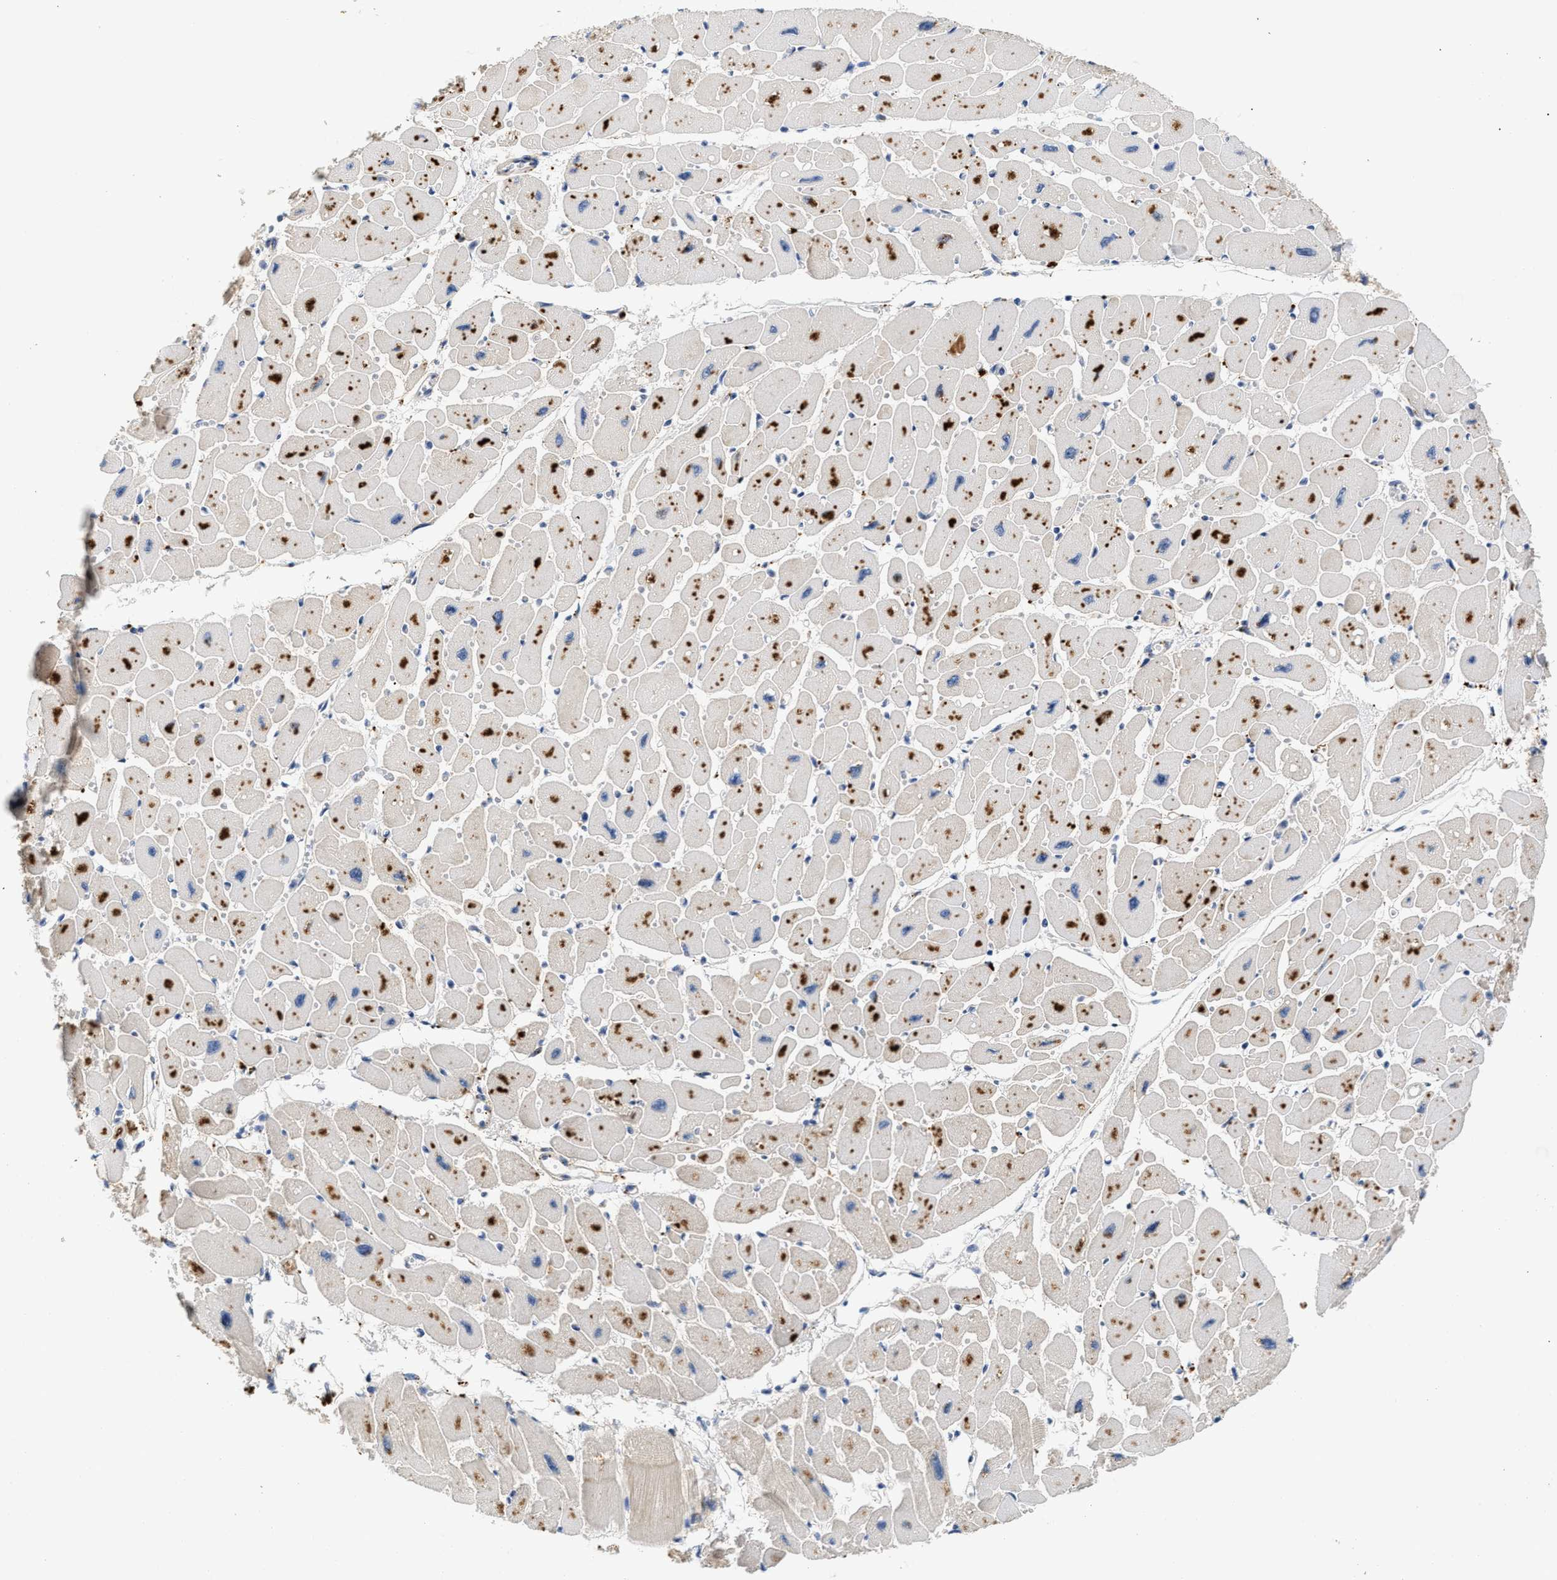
{"staining": {"intensity": "strong", "quantity": "25%-75%", "location": "cytoplasmic/membranous"}, "tissue": "heart muscle", "cell_type": "Cardiomyocytes", "image_type": "normal", "snomed": [{"axis": "morphology", "description": "Normal tissue, NOS"}, {"axis": "topography", "description": "Heart"}], "caption": "Protein analysis of unremarkable heart muscle exhibits strong cytoplasmic/membranous staining in approximately 25%-75% of cardiomyocytes.", "gene": "PPM1L", "patient": {"sex": "female", "age": 54}}